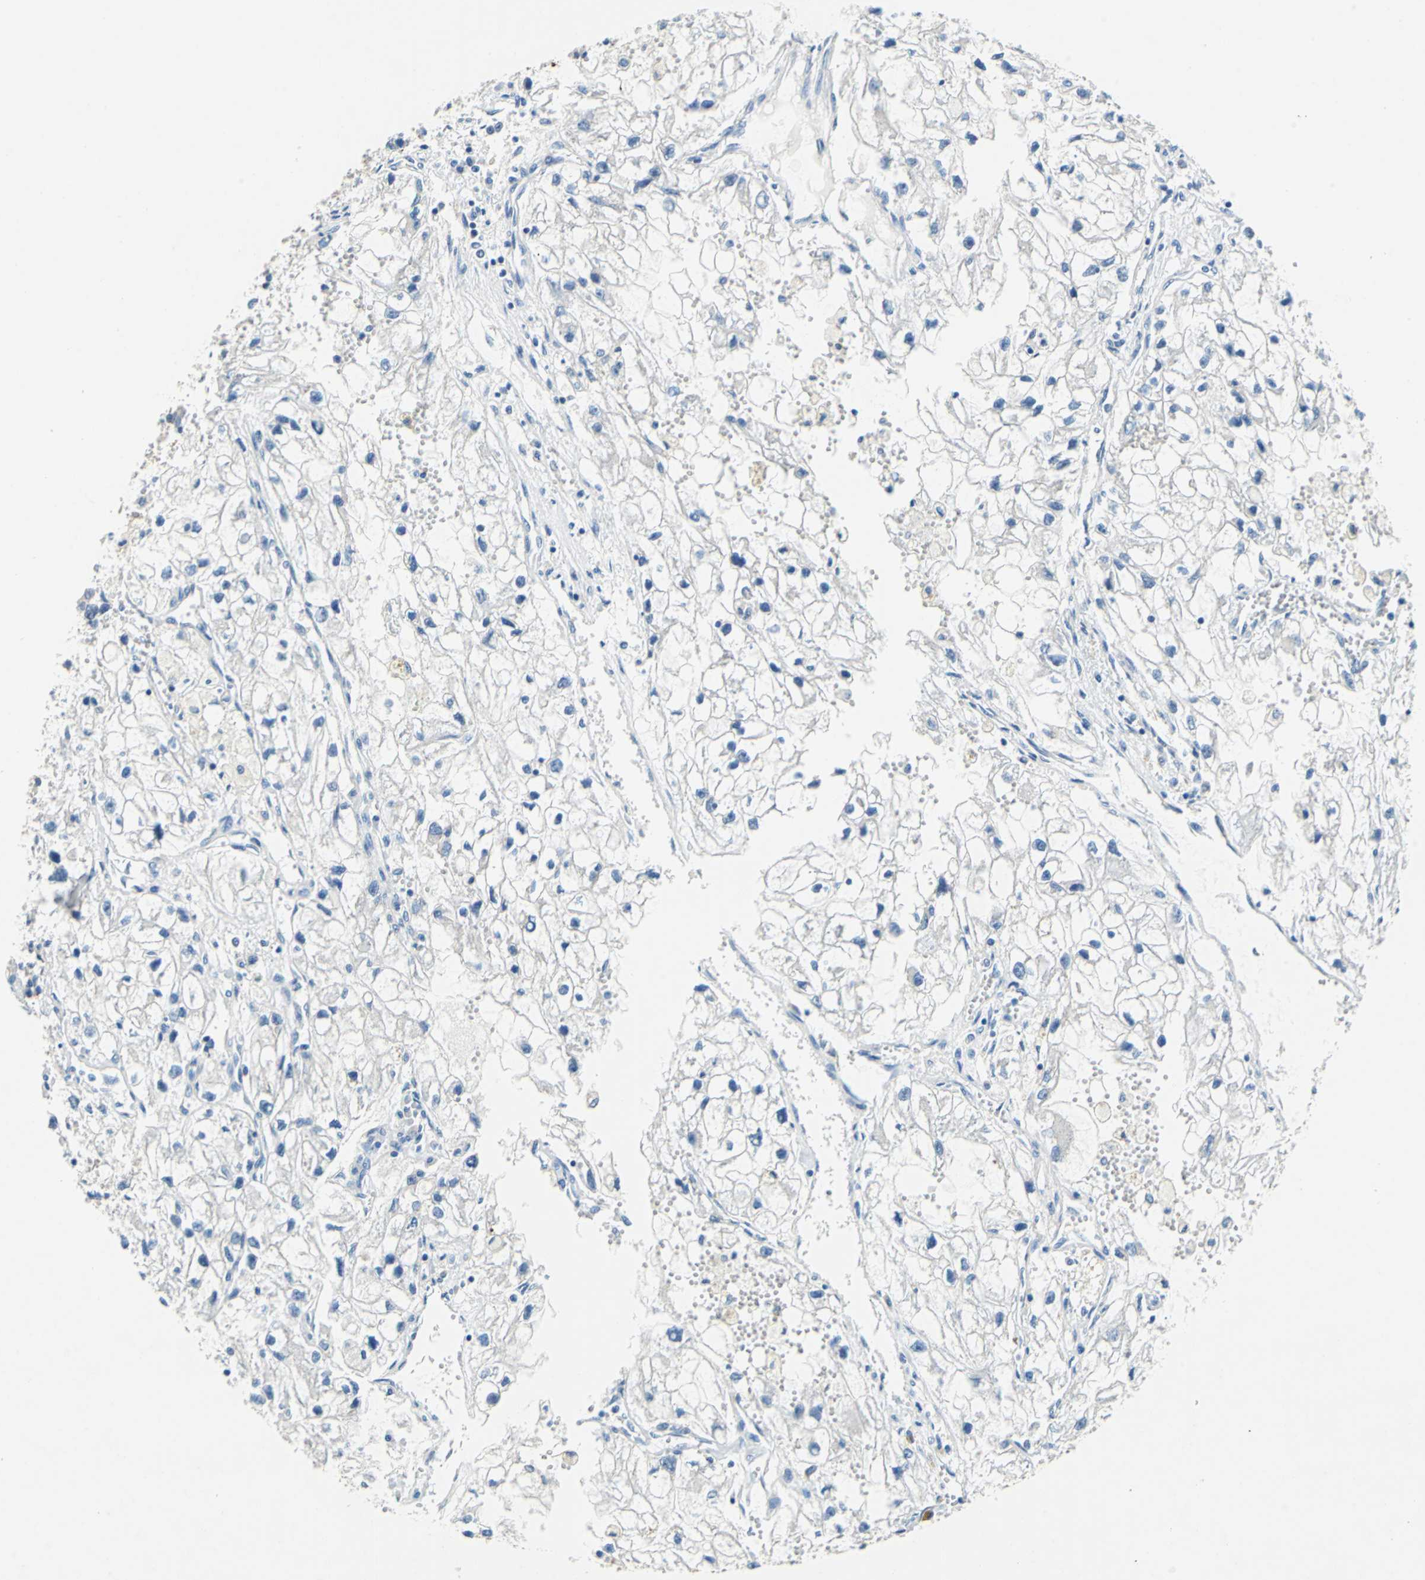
{"staining": {"intensity": "negative", "quantity": "none", "location": "none"}, "tissue": "renal cancer", "cell_type": "Tumor cells", "image_type": "cancer", "snomed": [{"axis": "morphology", "description": "Adenocarcinoma, NOS"}, {"axis": "topography", "description": "Kidney"}], "caption": "Immunohistochemistry of renal adenocarcinoma demonstrates no positivity in tumor cells. (Immunohistochemistry, brightfield microscopy, high magnification).", "gene": "TEX264", "patient": {"sex": "female", "age": 70}}